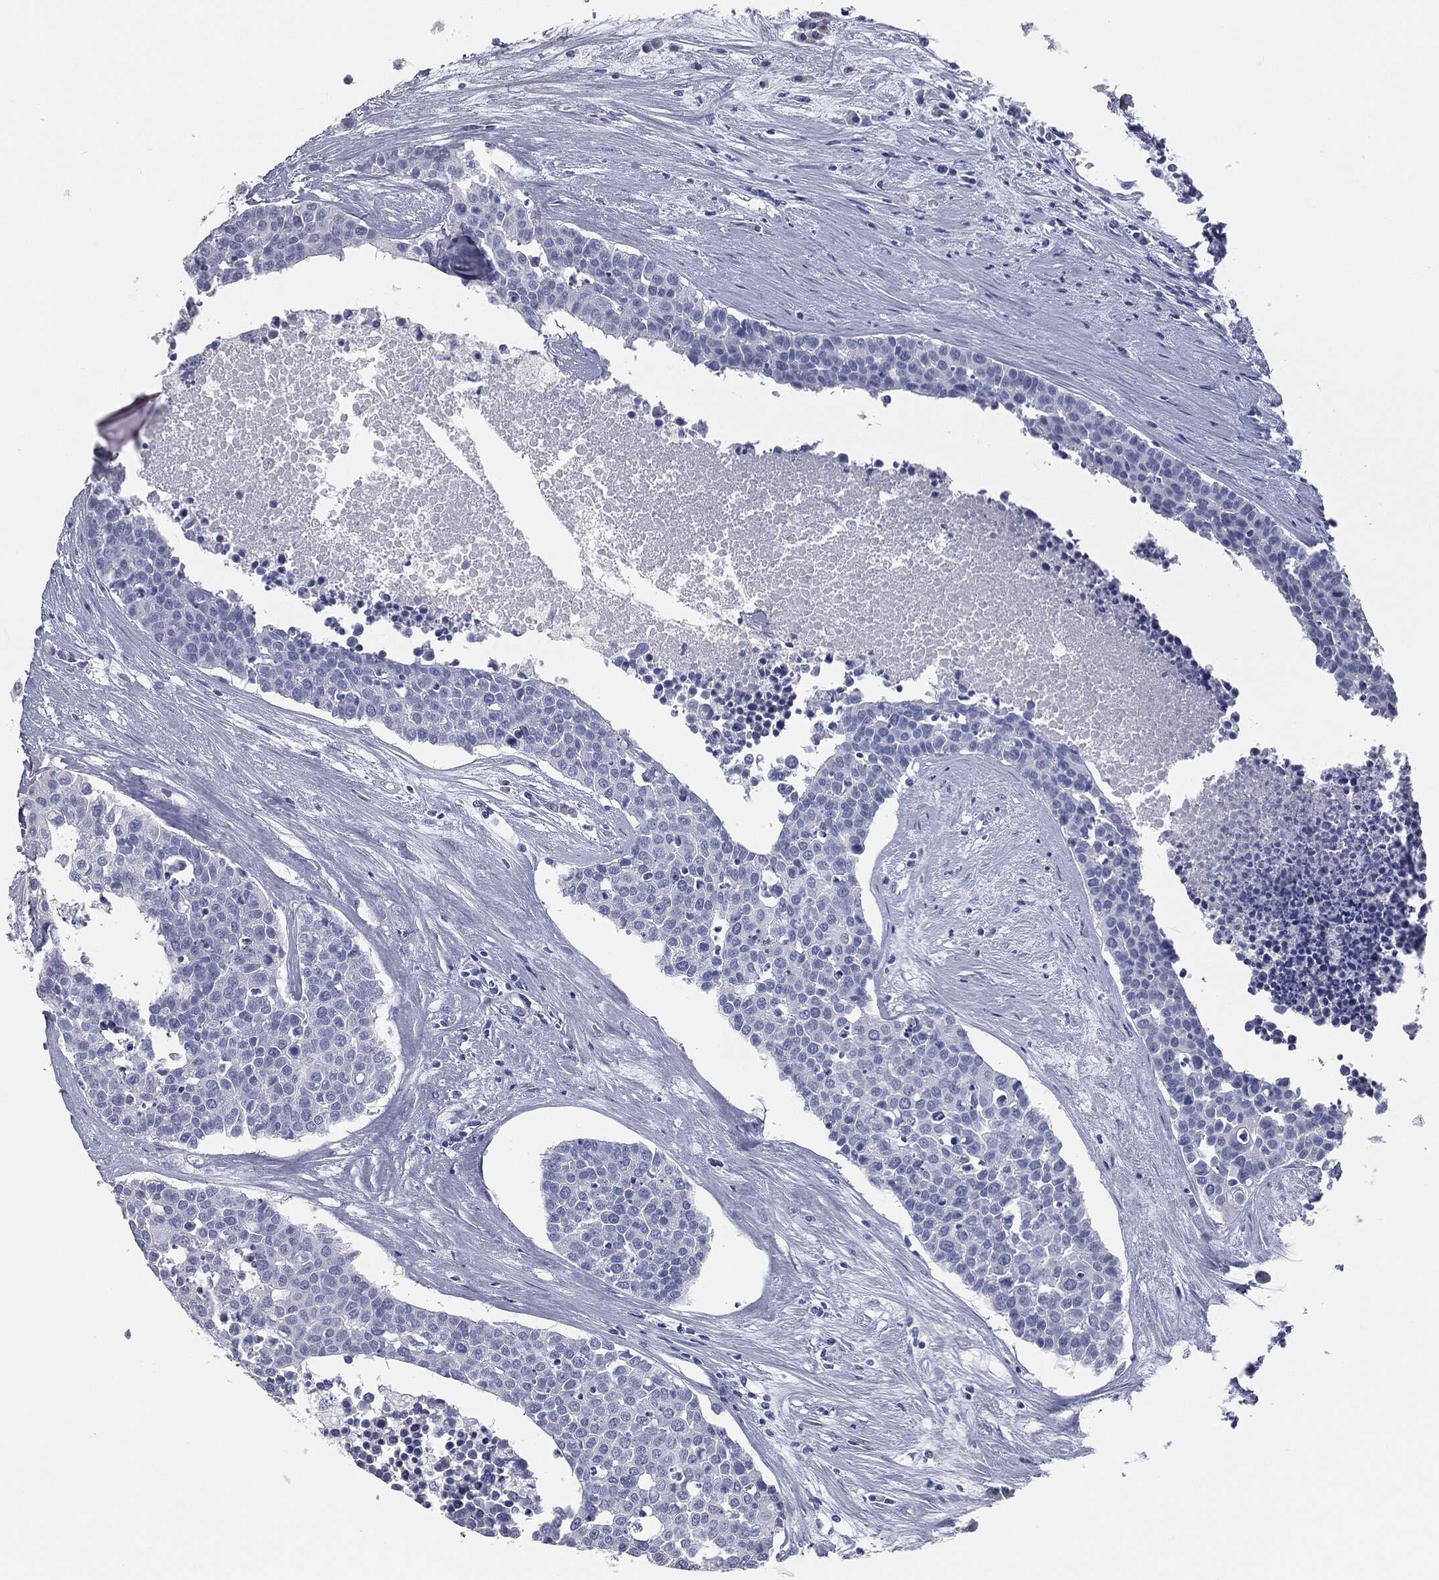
{"staining": {"intensity": "negative", "quantity": "none", "location": "none"}, "tissue": "carcinoid", "cell_type": "Tumor cells", "image_type": "cancer", "snomed": [{"axis": "morphology", "description": "Carcinoid, malignant, NOS"}, {"axis": "topography", "description": "Colon"}], "caption": "Carcinoid was stained to show a protein in brown. There is no significant staining in tumor cells.", "gene": "MUC5AC", "patient": {"sex": "male", "age": 81}}